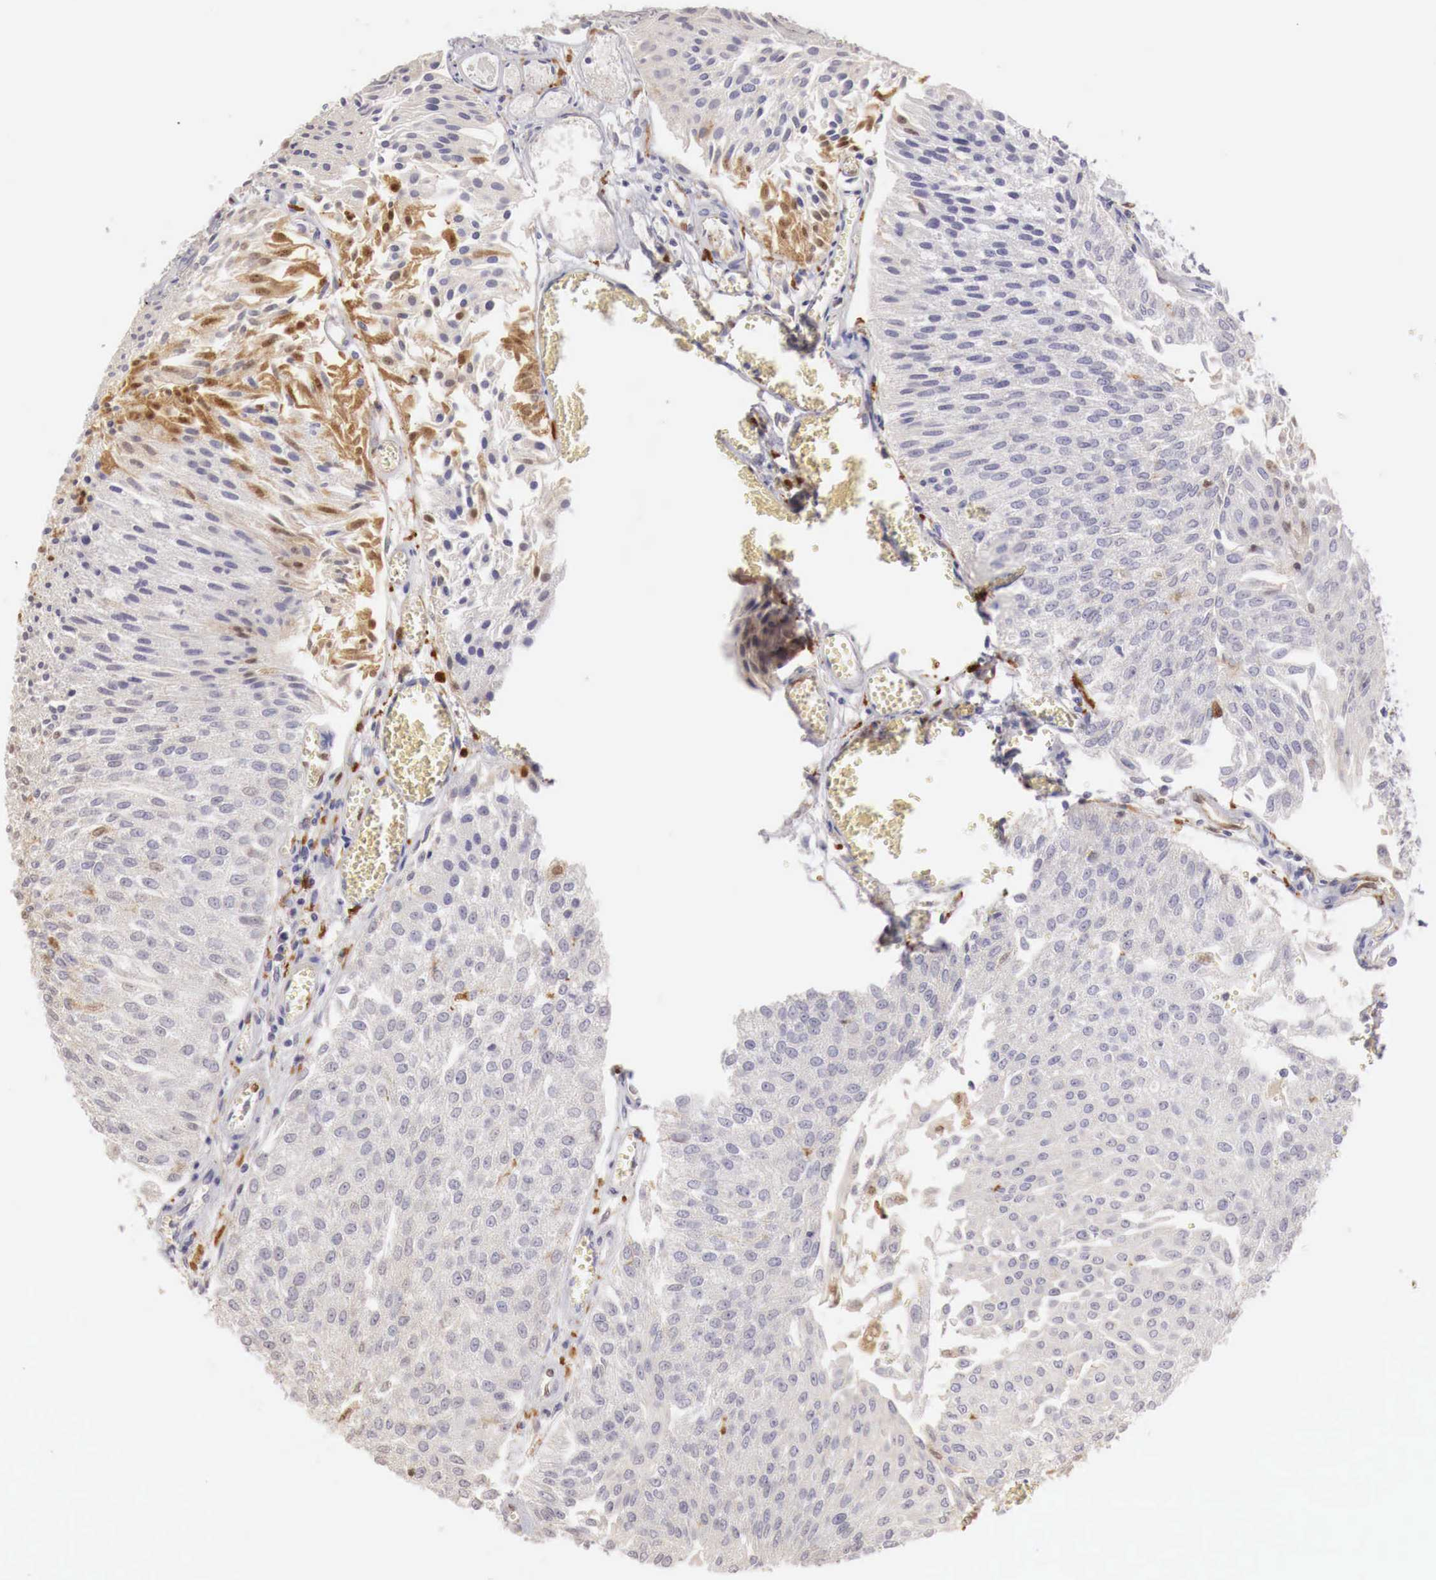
{"staining": {"intensity": "negative", "quantity": "none", "location": "none"}, "tissue": "urothelial cancer", "cell_type": "Tumor cells", "image_type": "cancer", "snomed": [{"axis": "morphology", "description": "Urothelial carcinoma, Low grade"}, {"axis": "topography", "description": "Urinary bladder"}], "caption": "Protein analysis of urothelial carcinoma (low-grade) reveals no significant staining in tumor cells.", "gene": "RENBP", "patient": {"sex": "male", "age": 86}}